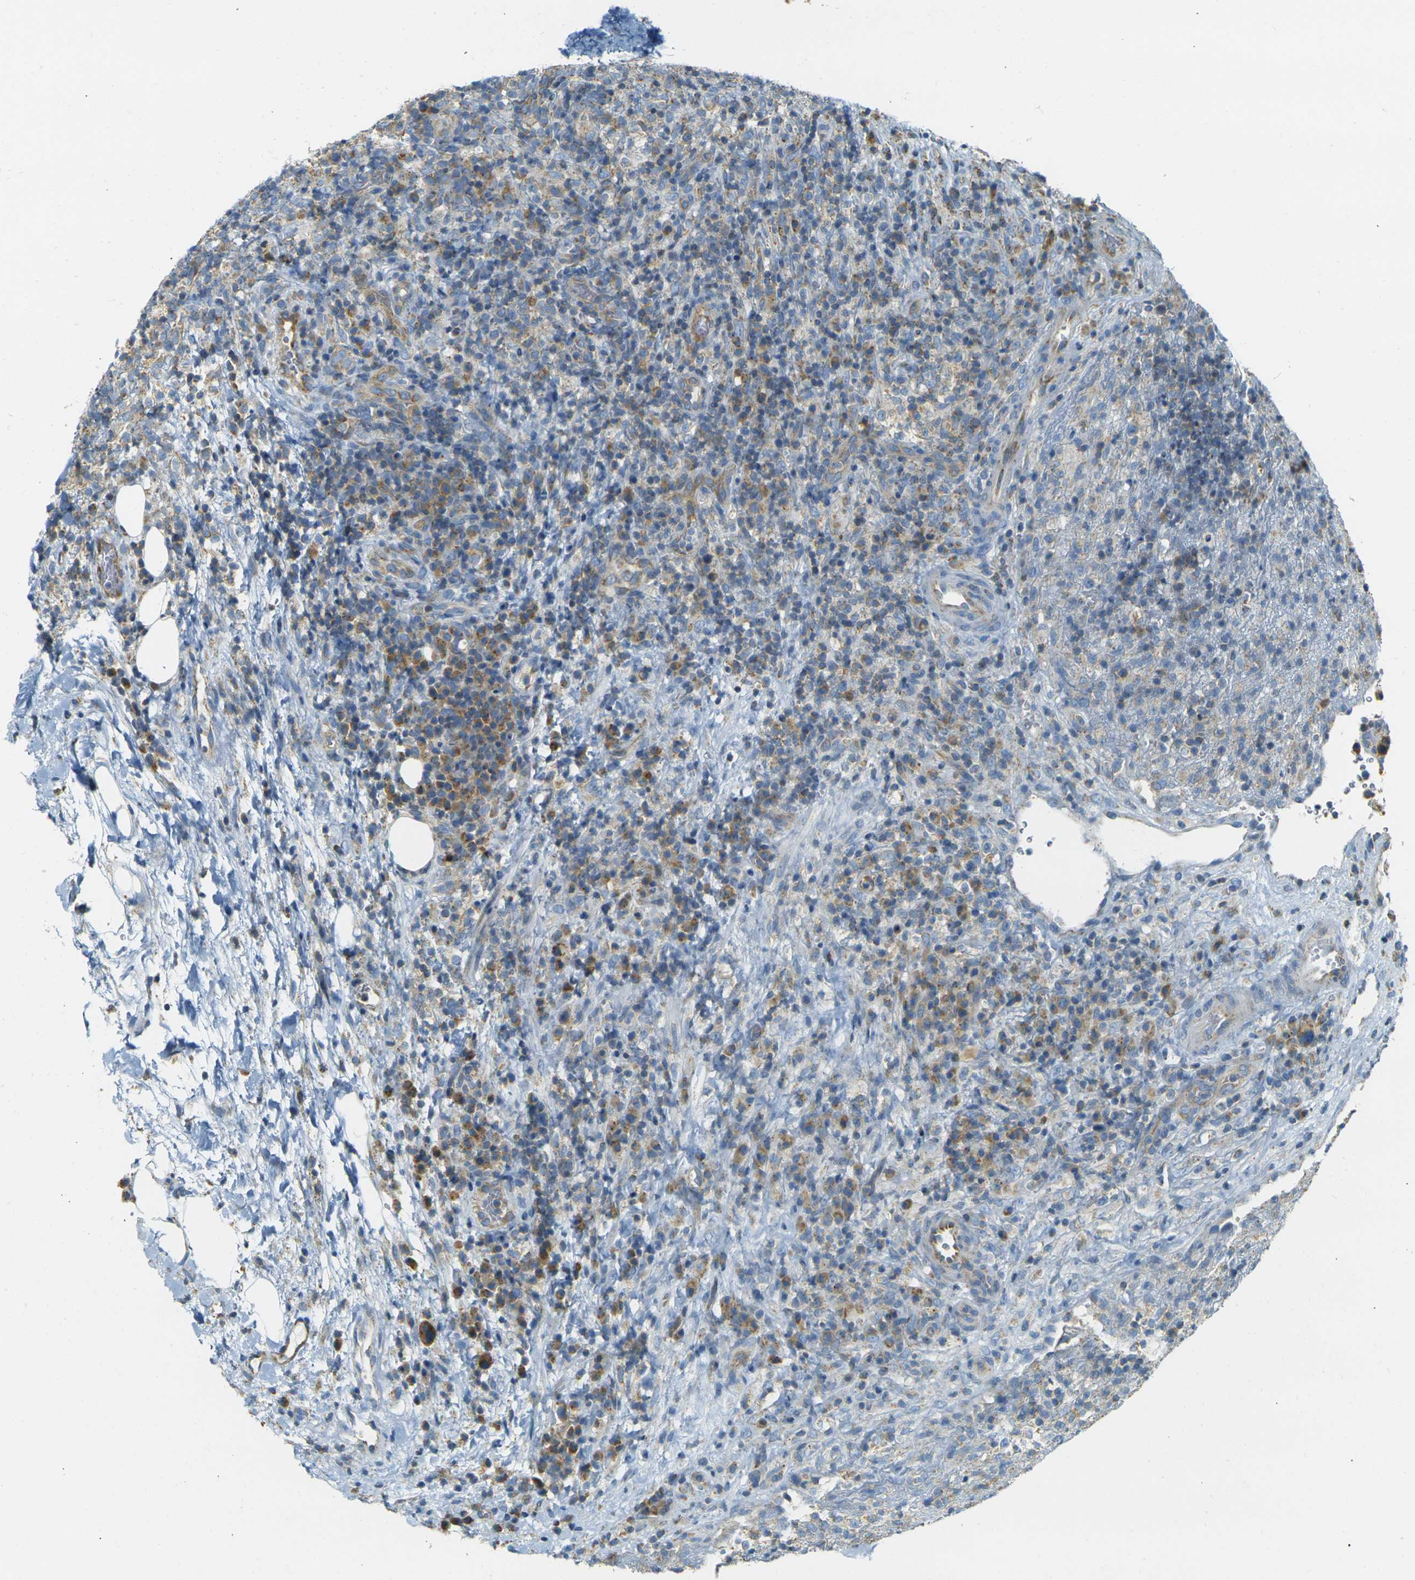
{"staining": {"intensity": "moderate", "quantity": "25%-75%", "location": "cytoplasmic/membranous"}, "tissue": "lymphoma", "cell_type": "Tumor cells", "image_type": "cancer", "snomed": [{"axis": "morphology", "description": "Malignant lymphoma, non-Hodgkin's type, High grade"}, {"axis": "topography", "description": "Lymph node"}], "caption": "Protein expression analysis of human lymphoma reveals moderate cytoplasmic/membranous positivity in approximately 25%-75% of tumor cells. The protein of interest is shown in brown color, while the nuclei are stained blue.", "gene": "PARD6B", "patient": {"sex": "female", "age": 76}}